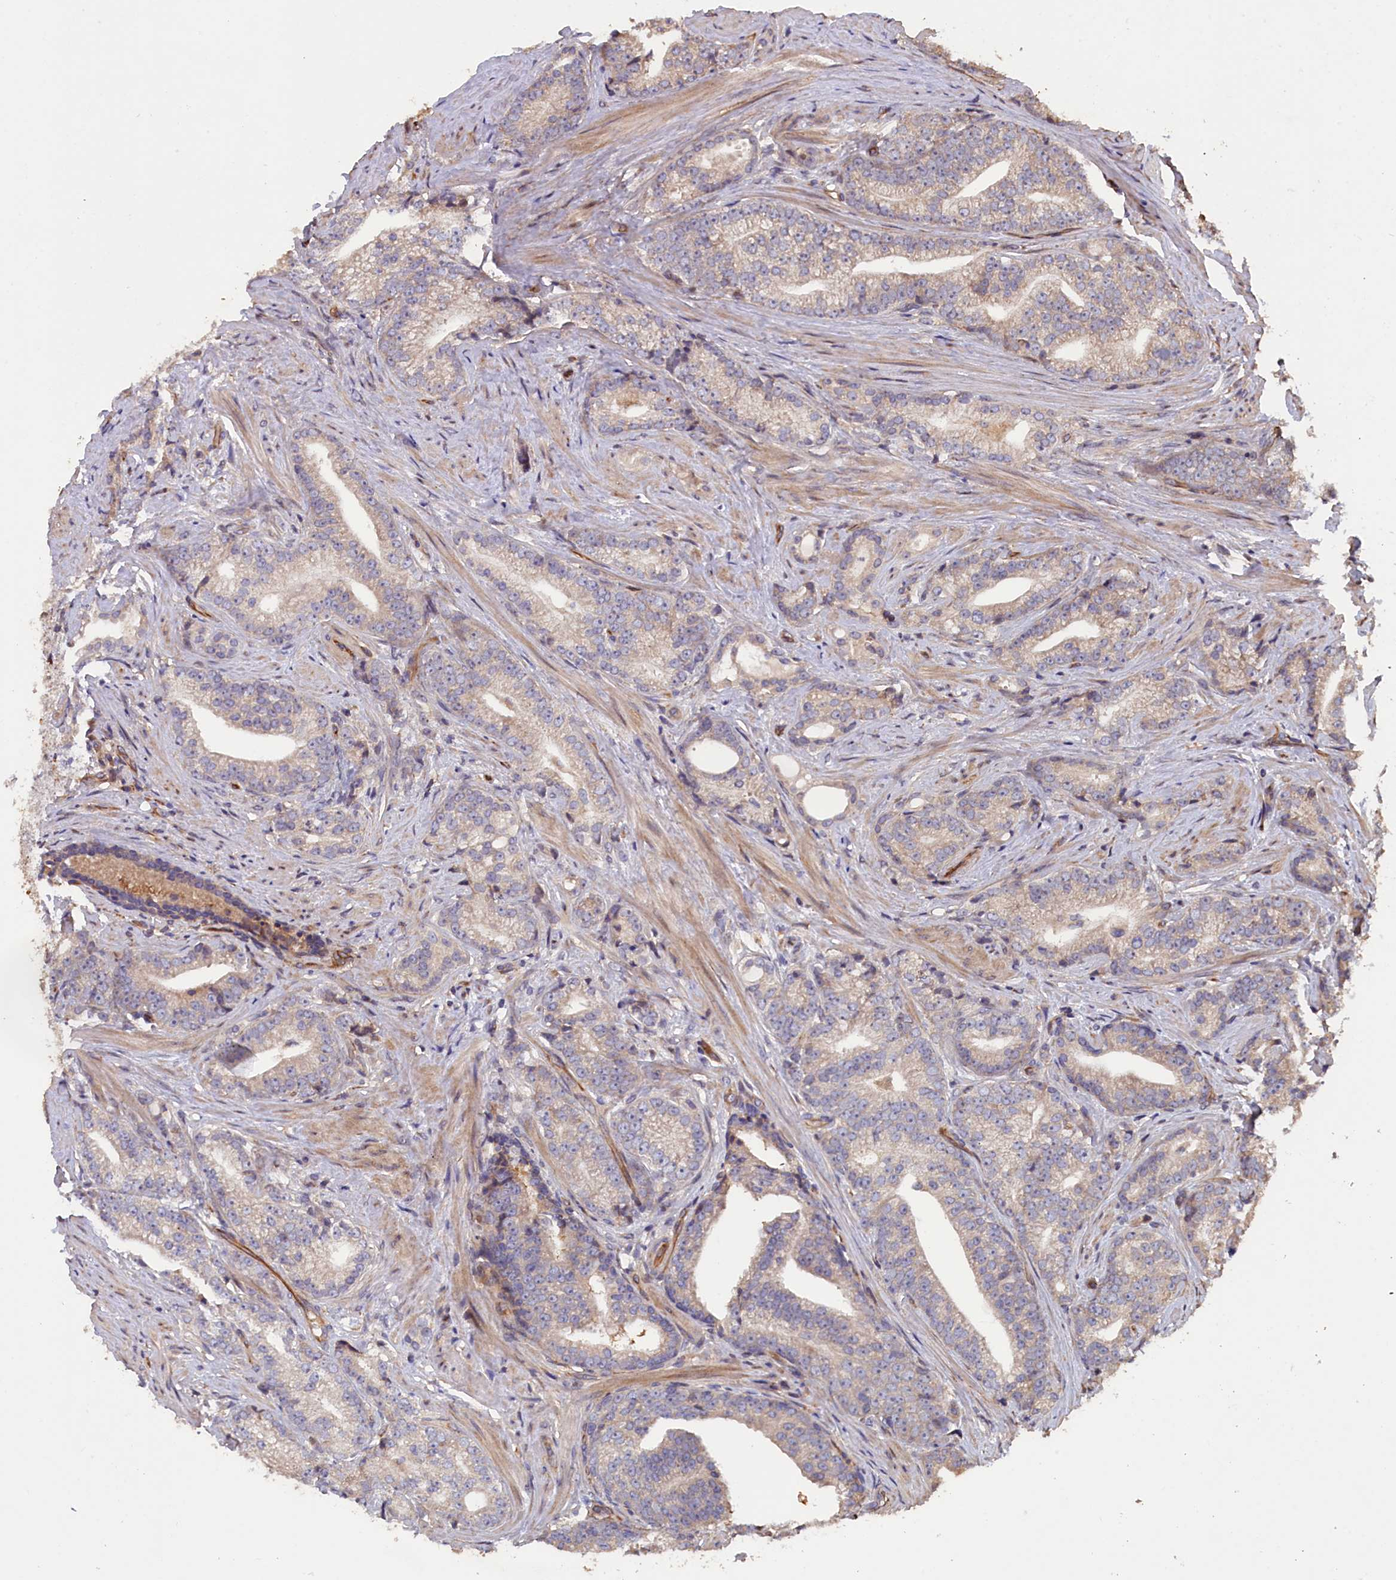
{"staining": {"intensity": "weak", "quantity": "<25%", "location": "cytoplasmic/membranous"}, "tissue": "prostate cancer", "cell_type": "Tumor cells", "image_type": "cancer", "snomed": [{"axis": "morphology", "description": "Adenocarcinoma, Low grade"}, {"axis": "topography", "description": "Prostate"}], "caption": "Tumor cells show no significant protein positivity in prostate cancer (low-grade adenocarcinoma).", "gene": "GREB1L", "patient": {"sex": "male", "age": 71}}